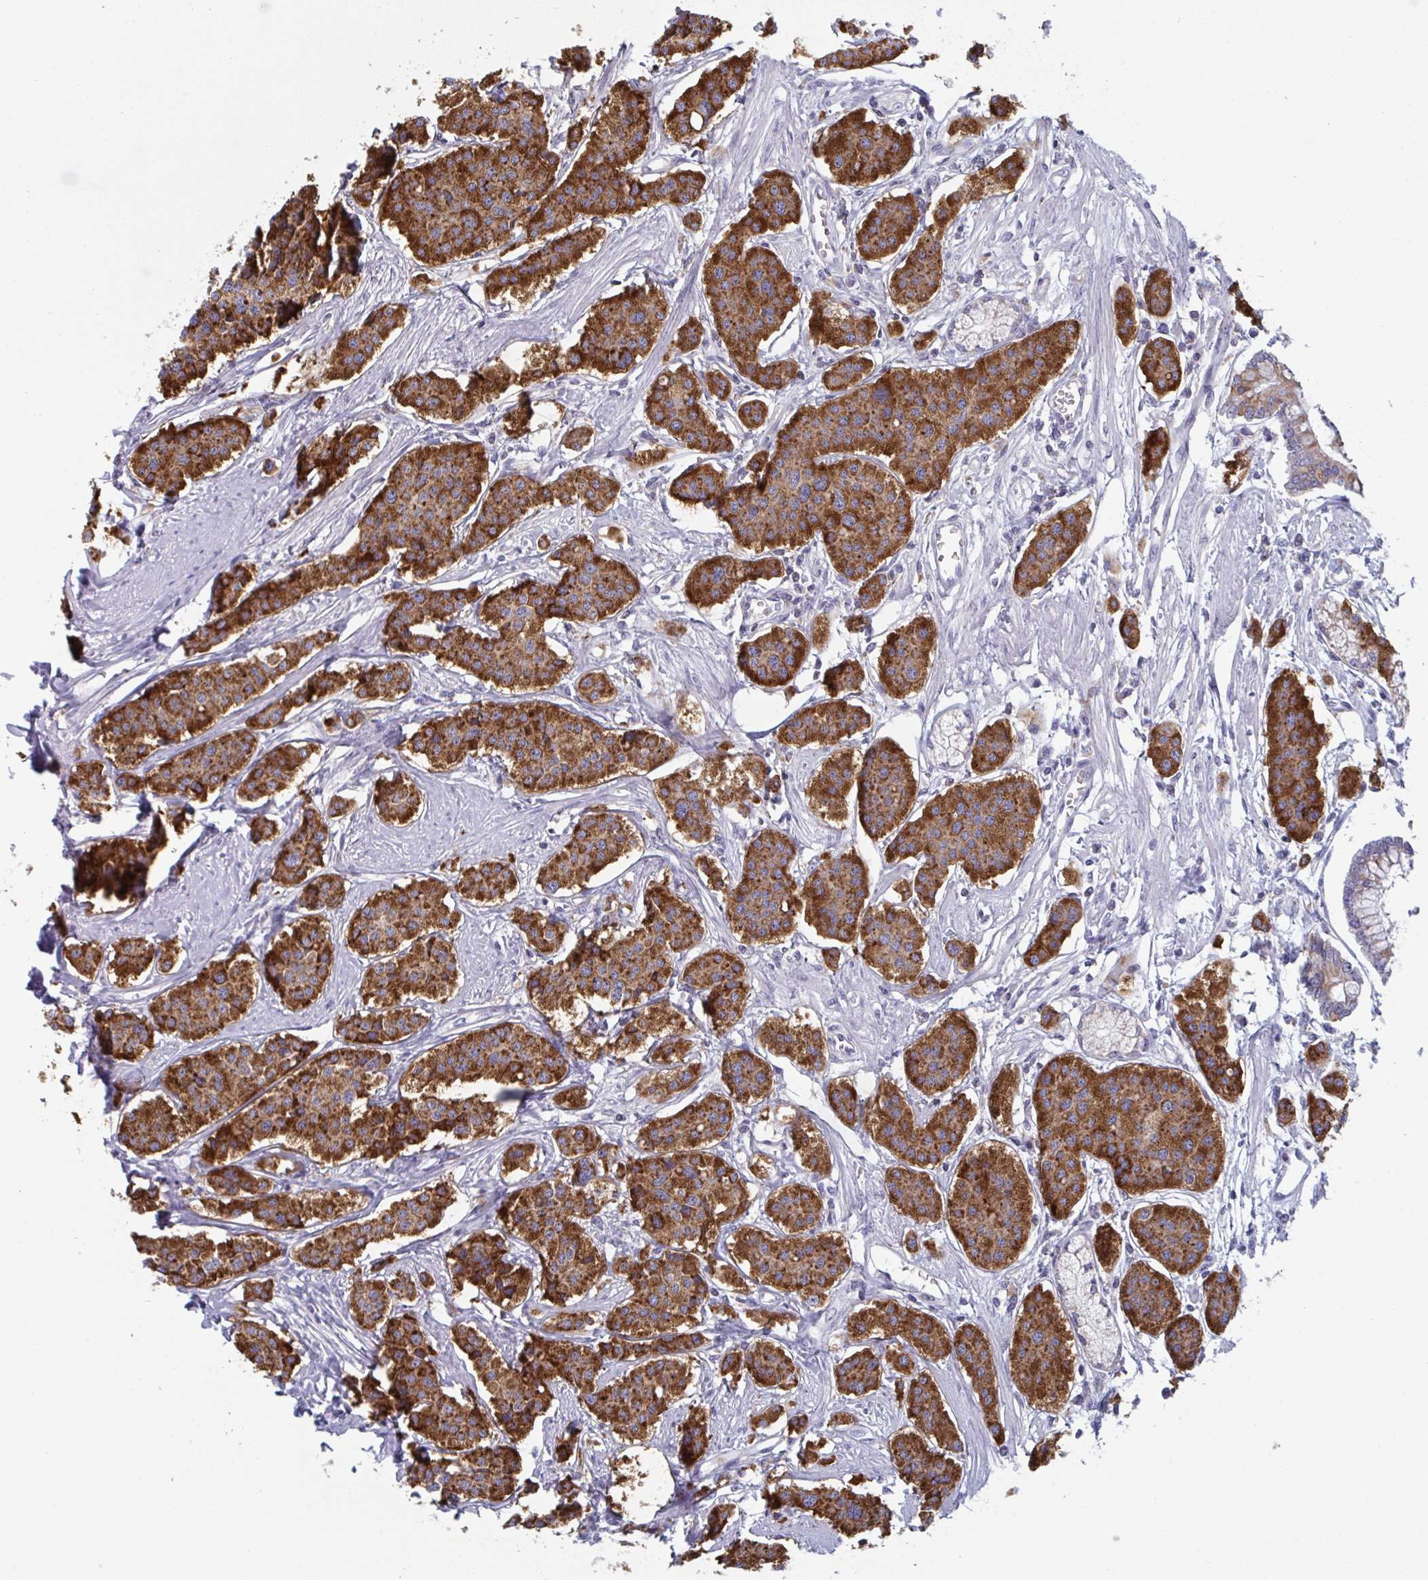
{"staining": {"intensity": "strong", "quantity": ">75%", "location": "cytoplasmic/membranous"}, "tissue": "carcinoid", "cell_type": "Tumor cells", "image_type": "cancer", "snomed": [{"axis": "morphology", "description": "Carcinoid, malignant, NOS"}, {"axis": "topography", "description": "Small intestine"}], "caption": "Tumor cells display high levels of strong cytoplasmic/membranous staining in approximately >75% of cells in malignant carcinoid.", "gene": "NIPSNAP1", "patient": {"sex": "male", "age": 60}}